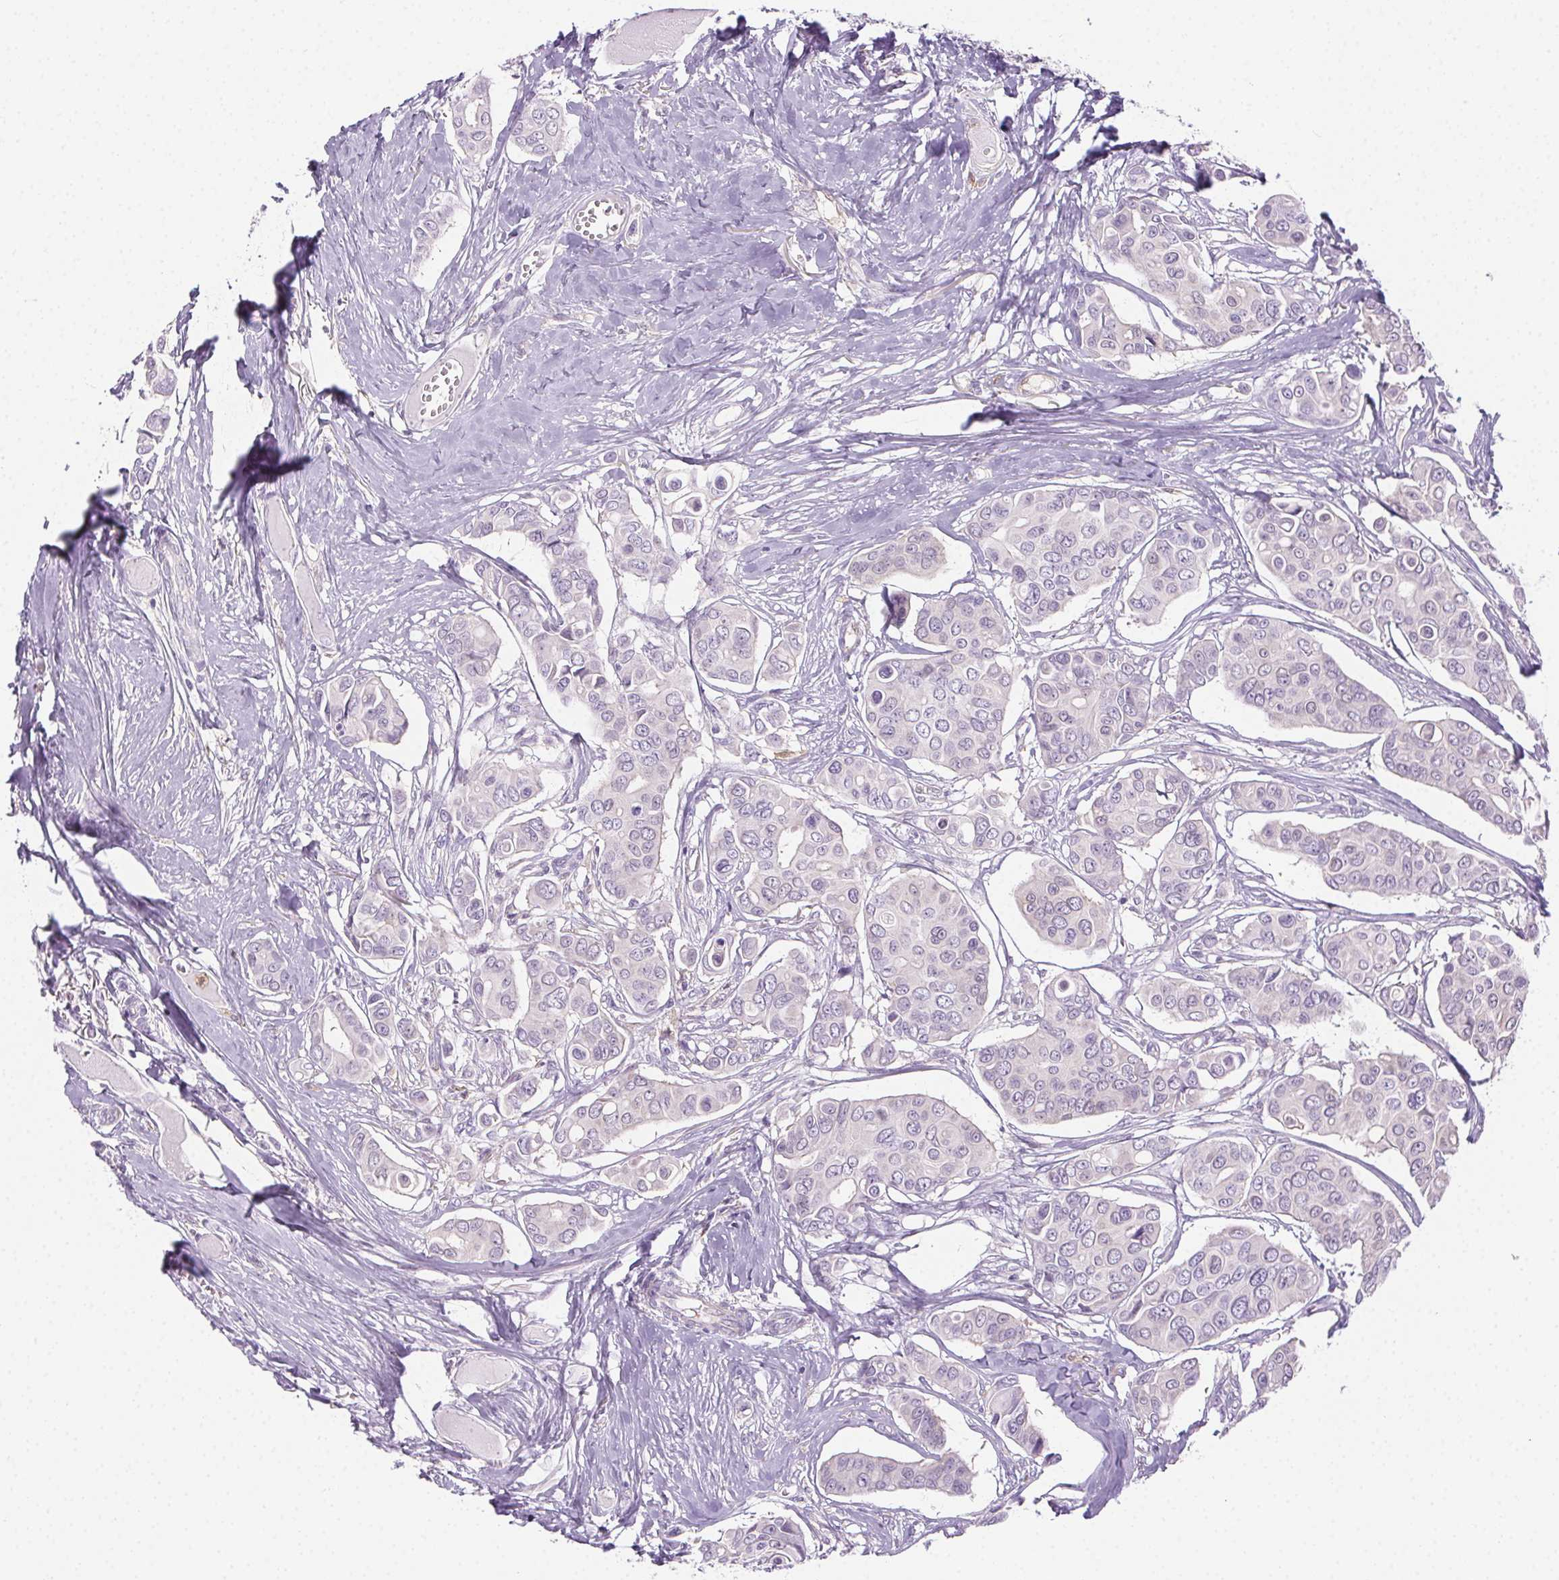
{"staining": {"intensity": "negative", "quantity": "none", "location": "none"}, "tissue": "breast cancer", "cell_type": "Tumor cells", "image_type": "cancer", "snomed": [{"axis": "morphology", "description": "Duct carcinoma"}, {"axis": "topography", "description": "Breast"}], "caption": "Immunohistochemistry (IHC) of breast intraductal carcinoma exhibits no expression in tumor cells.", "gene": "TMEM45A", "patient": {"sex": "female", "age": 54}}